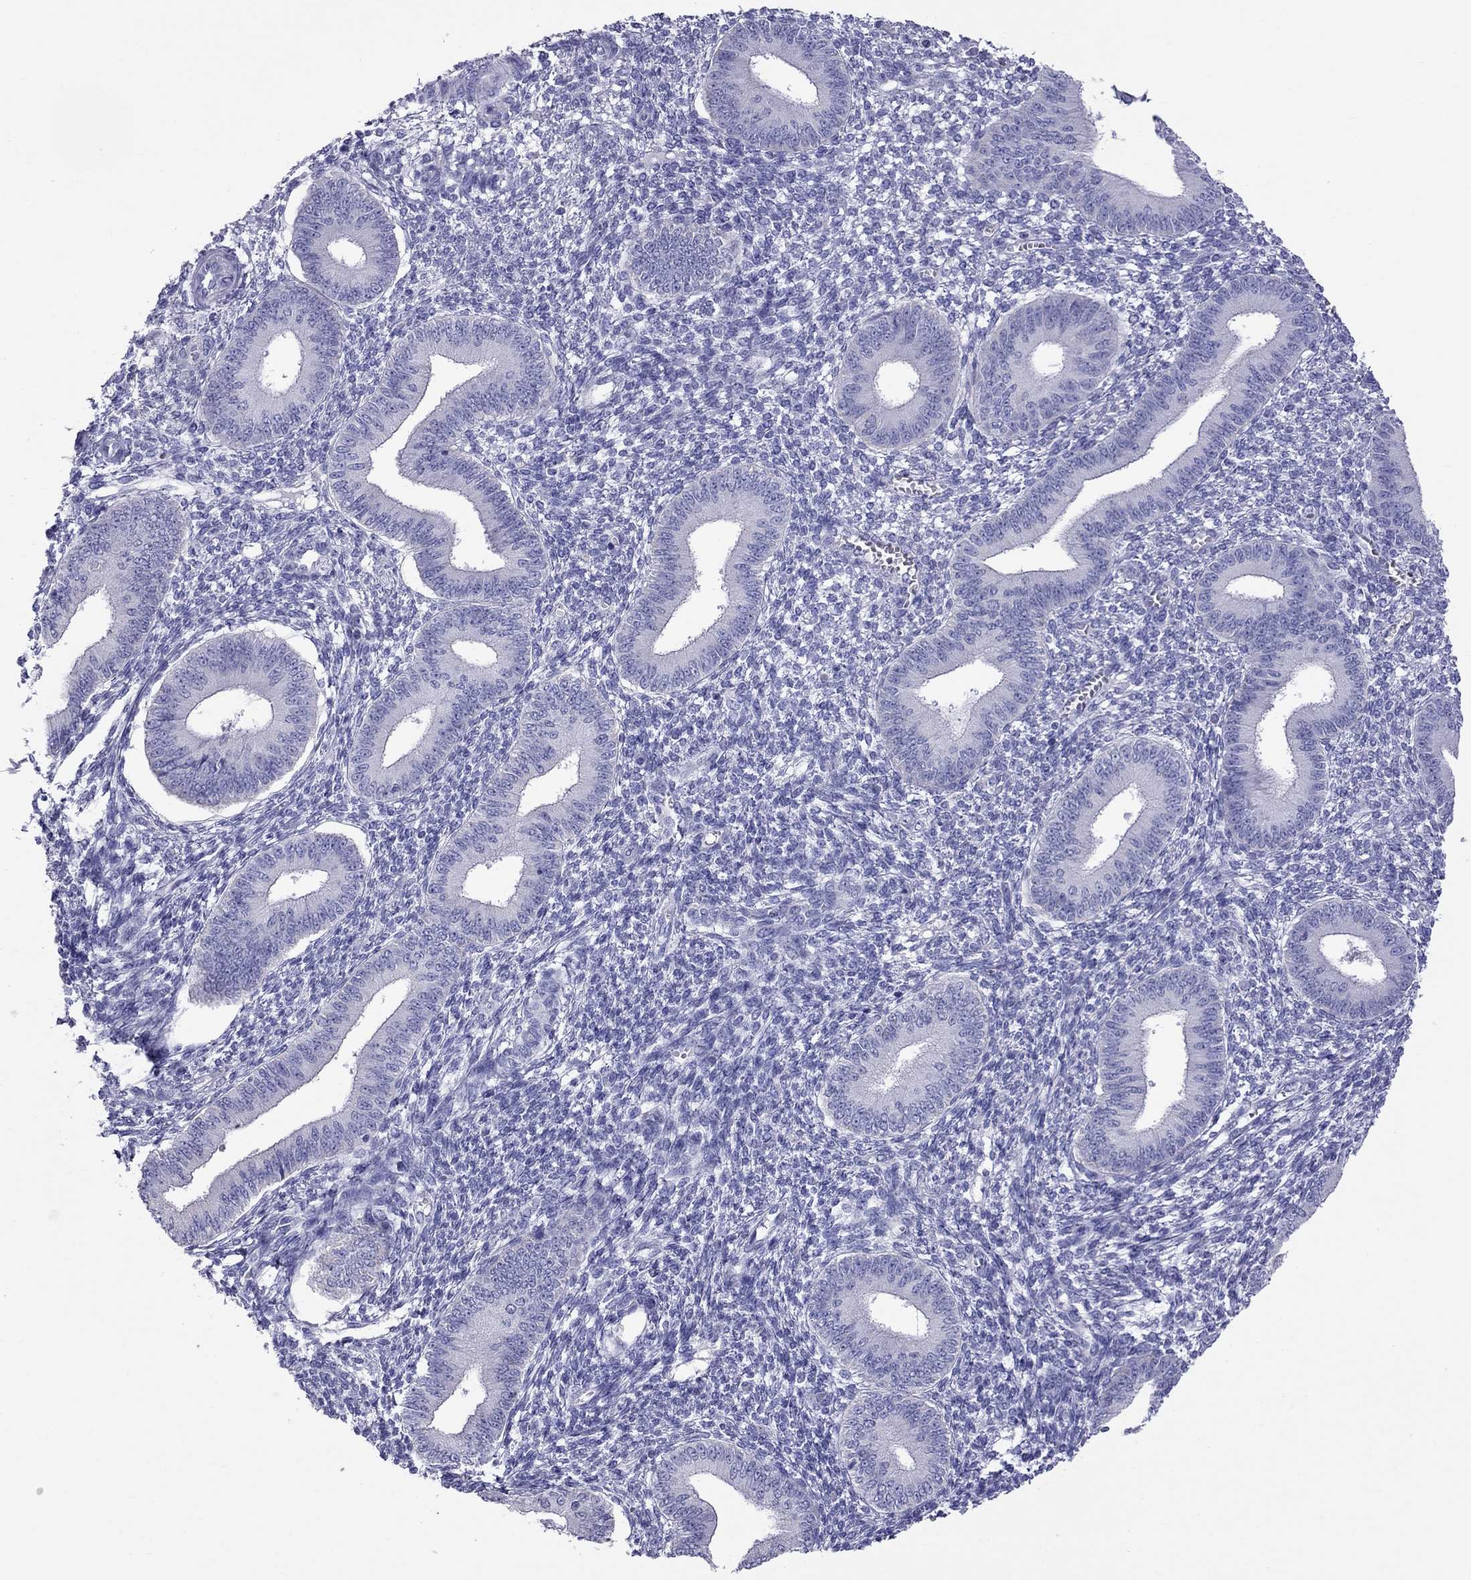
{"staining": {"intensity": "negative", "quantity": "none", "location": "none"}, "tissue": "endometrium", "cell_type": "Cells in endometrial stroma", "image_type": "normal", "snomed": [{"axis": "morphology", "description": "Normal tissue, NOS"}, {"axis": "topography", "description": "Endometrium"}], "caption": "There is no significant expression in cells in endometrial stroma of endometrium. (DAB (3,3'-diaminobenzidine) immunohistochemistry, high magnification).", "gene": "TTLL13", "patient": {"sex": "female", "age": 42}}